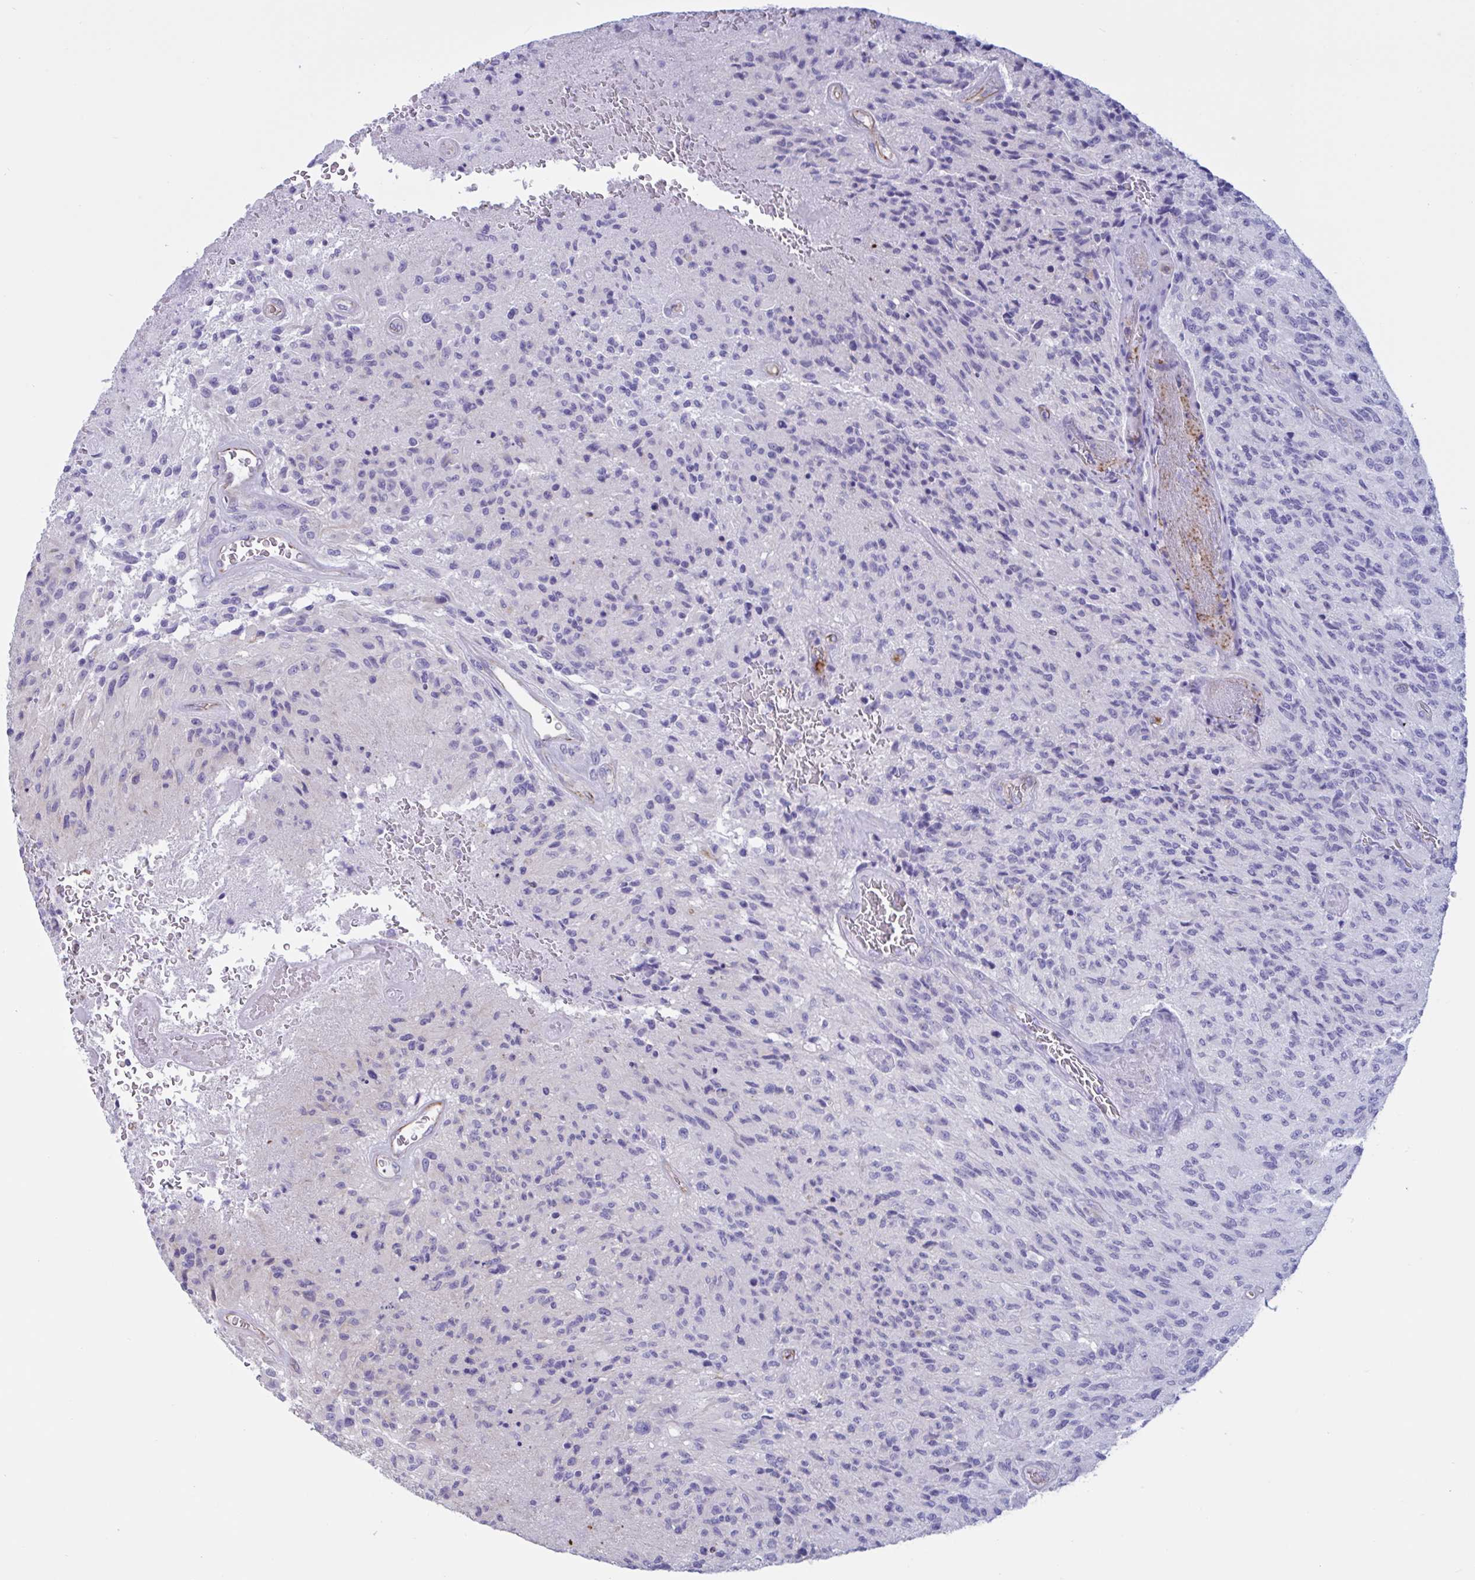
{"staining": {"intensity": "negative", "quantity": "none", "location": "none"}, "tissue": "glioma", "cell_type": "Tumor cells", "image_type": "cancer", "snomed": [{"axis": "morphology", "description": "Normal tissue, NOS"}, {"axis": "morphology", "description": "Glioma, malignant, High grade"}, {"axis": "topography", "description": "Cerebral cortex"}], "caption": "Tumor cells are negative for protein expression in human glioma.", "gene": "RPL22L1", "patient": {"sex": "male", "age": 56}}